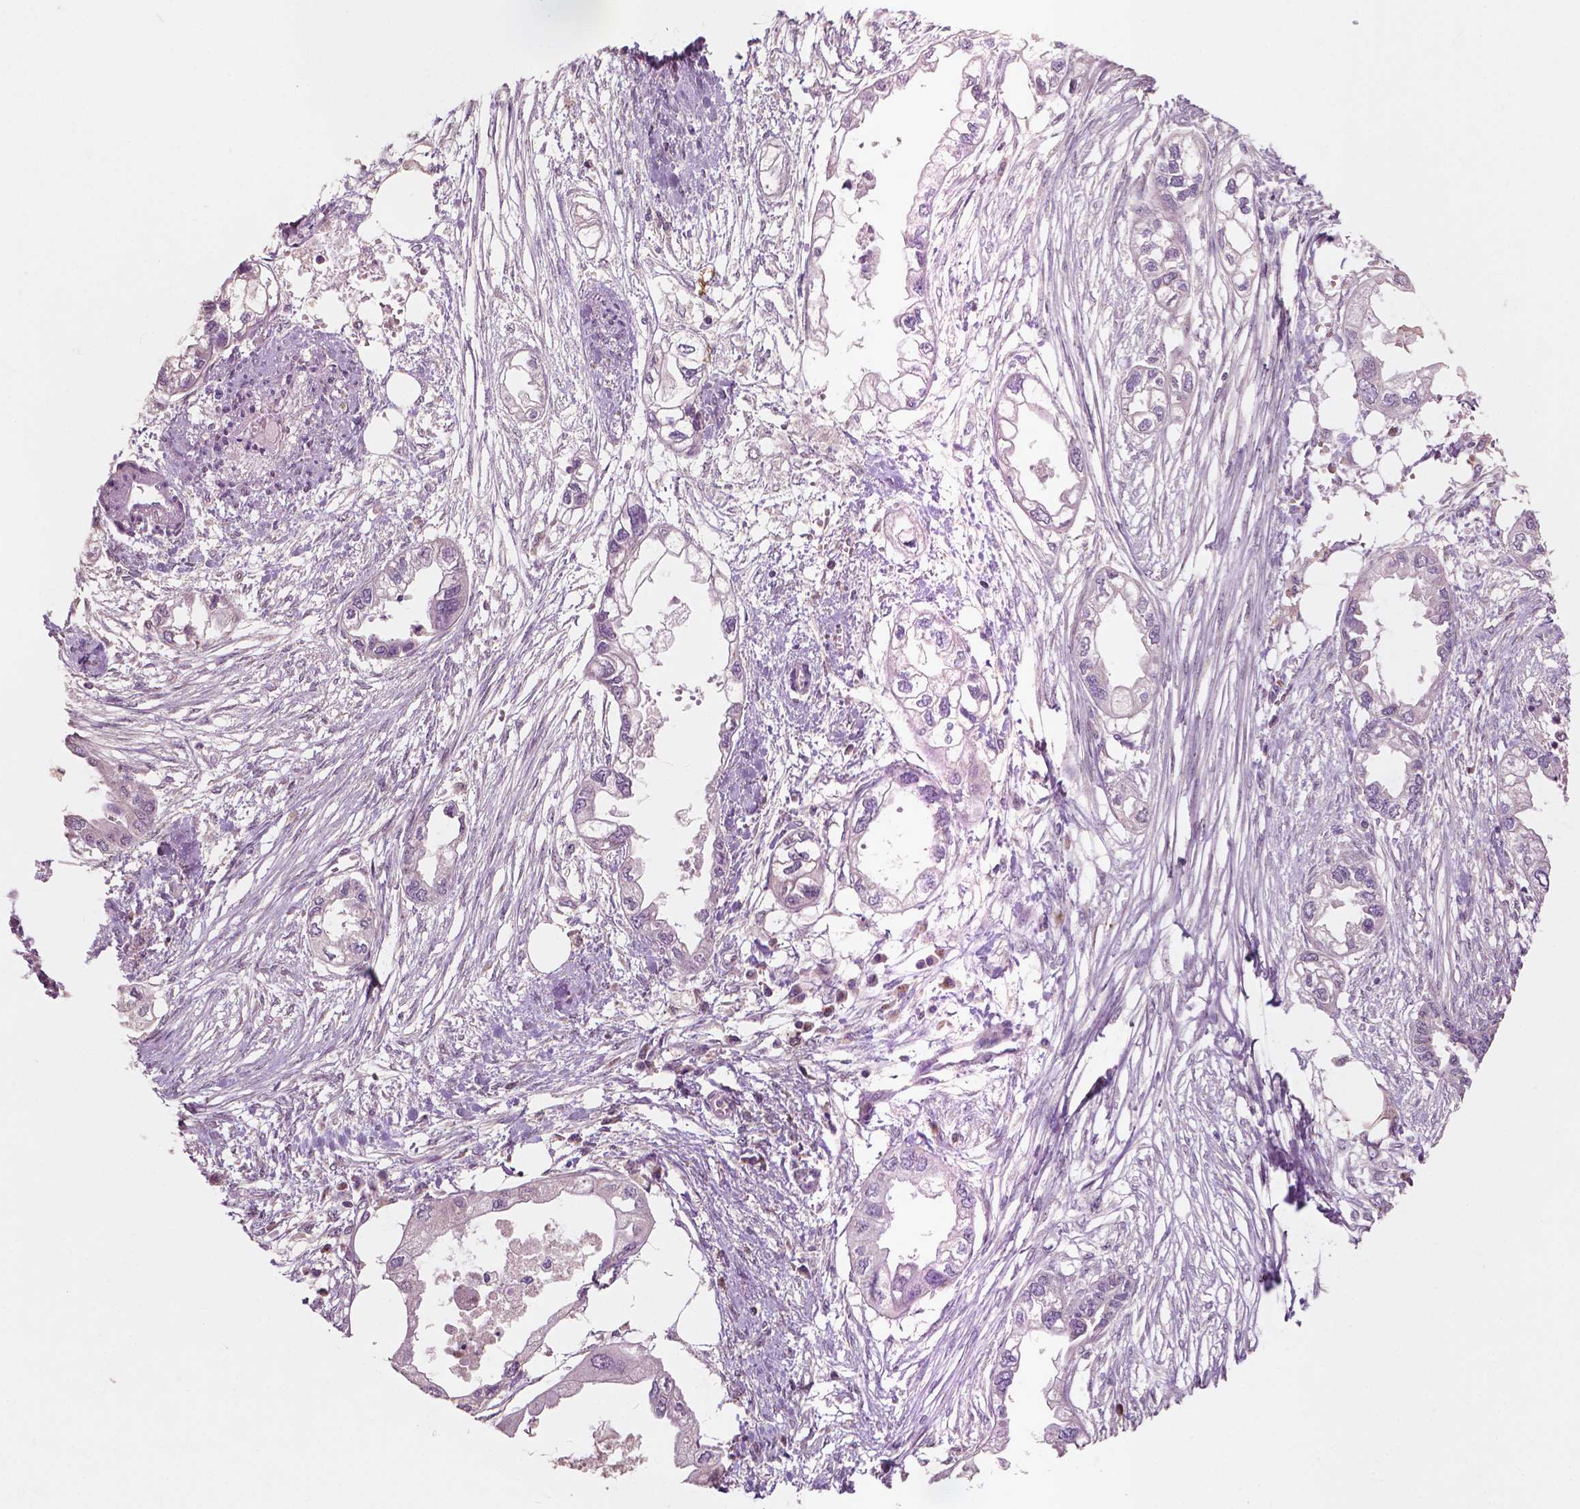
{"staining": {"intensity": "negative", "quantity": "none", "location": "none"}, "tissue": "endometrial cancer", "cell_type": "Tumor cells", "image_type": "cancer", "snomed": [{"axis": "morphology", "description": "Adenocarcinoma, NOS"}, {"axis": "morphology", "description": "Adenocarcinoma, metastatic, NOS"}, {"axis": "topography", "description": "Adipose tissue"}, {"axis": "topography", "description": "Endometrium"}], "caption": "Immunohistochemistry (IHC) micrograph of human endometrial cancer stained for a protein (brown), which demonstrates no expression in tumor cells. The staining is performed using DAB brown chromogen with nuclei counter-stained in using hematoxylin.", "gene": "EBAG9", "patient": {"sex": "female", "age": 67}}